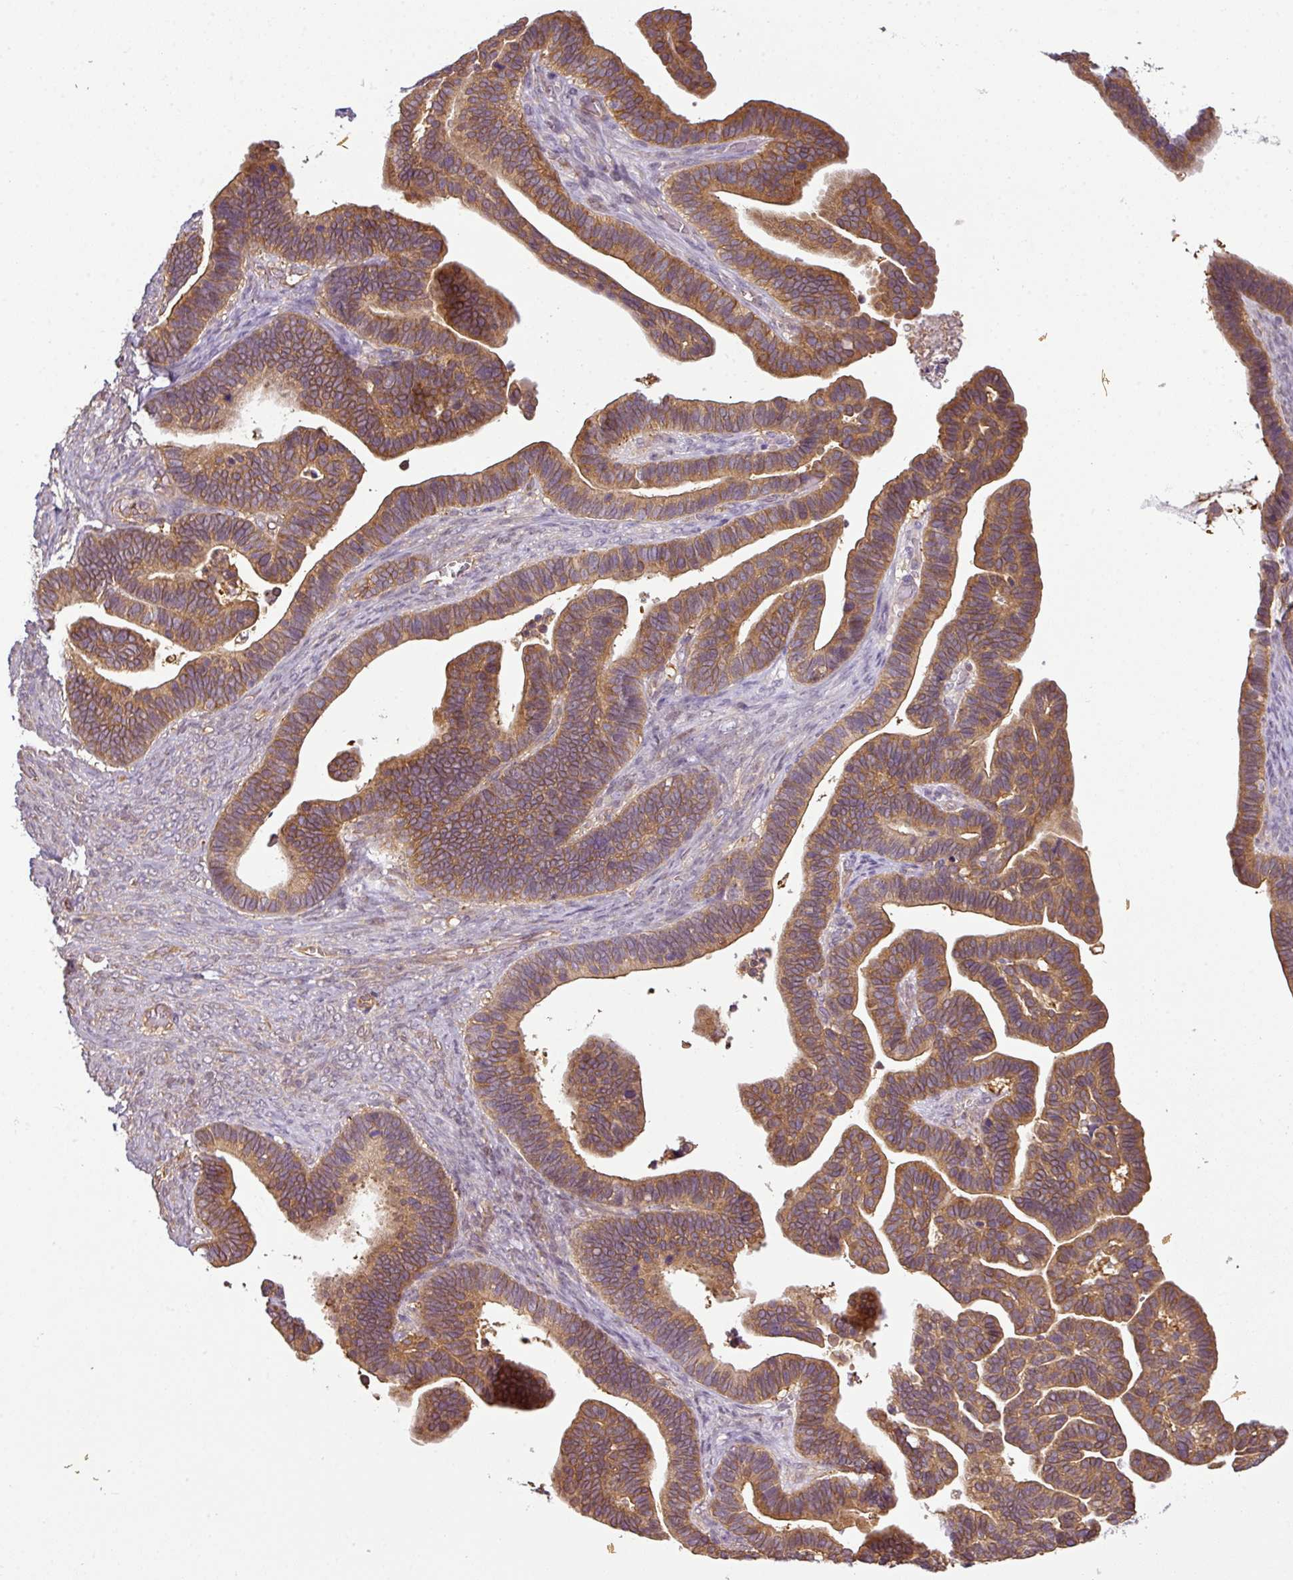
{"staining": {"intensity": "moderate", "quantity": ">75%", "location": "cytoplasmic/membranous"}, "tissue": "ovarian cancer", "cell_type": "Tumor cells", "image_type": "cancer", "snomed": [{"axis": "morphology", "description": "Cystadenocarcinoma, serous, NOS"}, {"axis": "topography", "description": "Ovary"}], "caption": "There is medium levels of moderate cytoplasmic/membranous positivity in tumor cells of ovarian cancer, as demonstrated by immunohistochemical staining (brown color).", "gene": "ANKRD18A", "patient": {"sex": "female", "age": 56}}